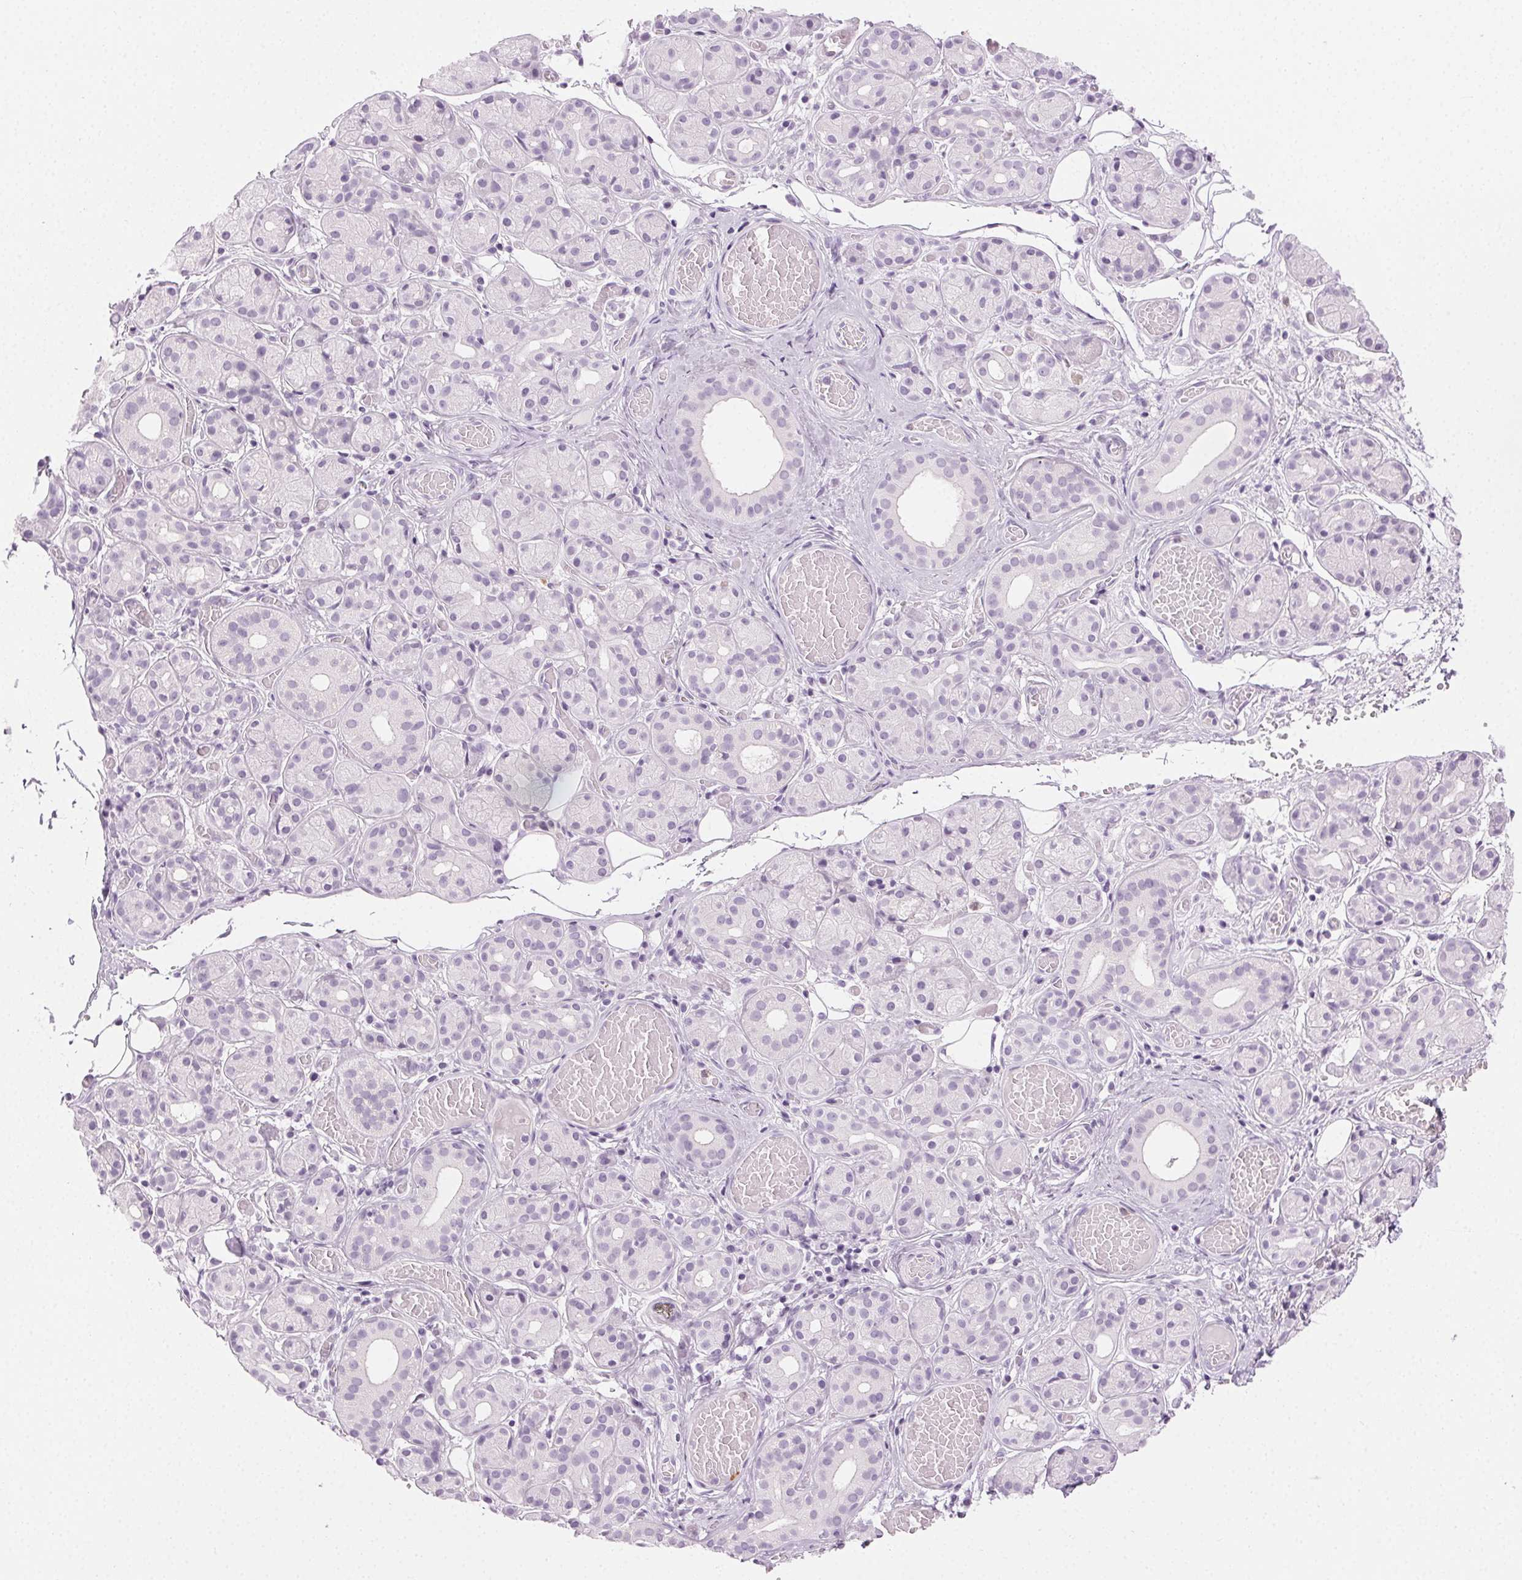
{"staining": {"intensity": "negative", "quantity": "none", "location": "none"}, "tissue": "salivary gland", "cell_type": "Glandular cells", "image_type": "normal", "snomed": [{"axis": "morphology", "description": "Normal tissue, NOS"}, {"axis": "topography", "description": "Salivary gland"}, {"axis": "topography", "description": "Peripheral nerve tissue"}], "caption": "Micrograph shows no significant protein expression in glandular cells of normal salivary gland.", "gene": "MPO", "patient": {"sex": "male", "age": 71}}